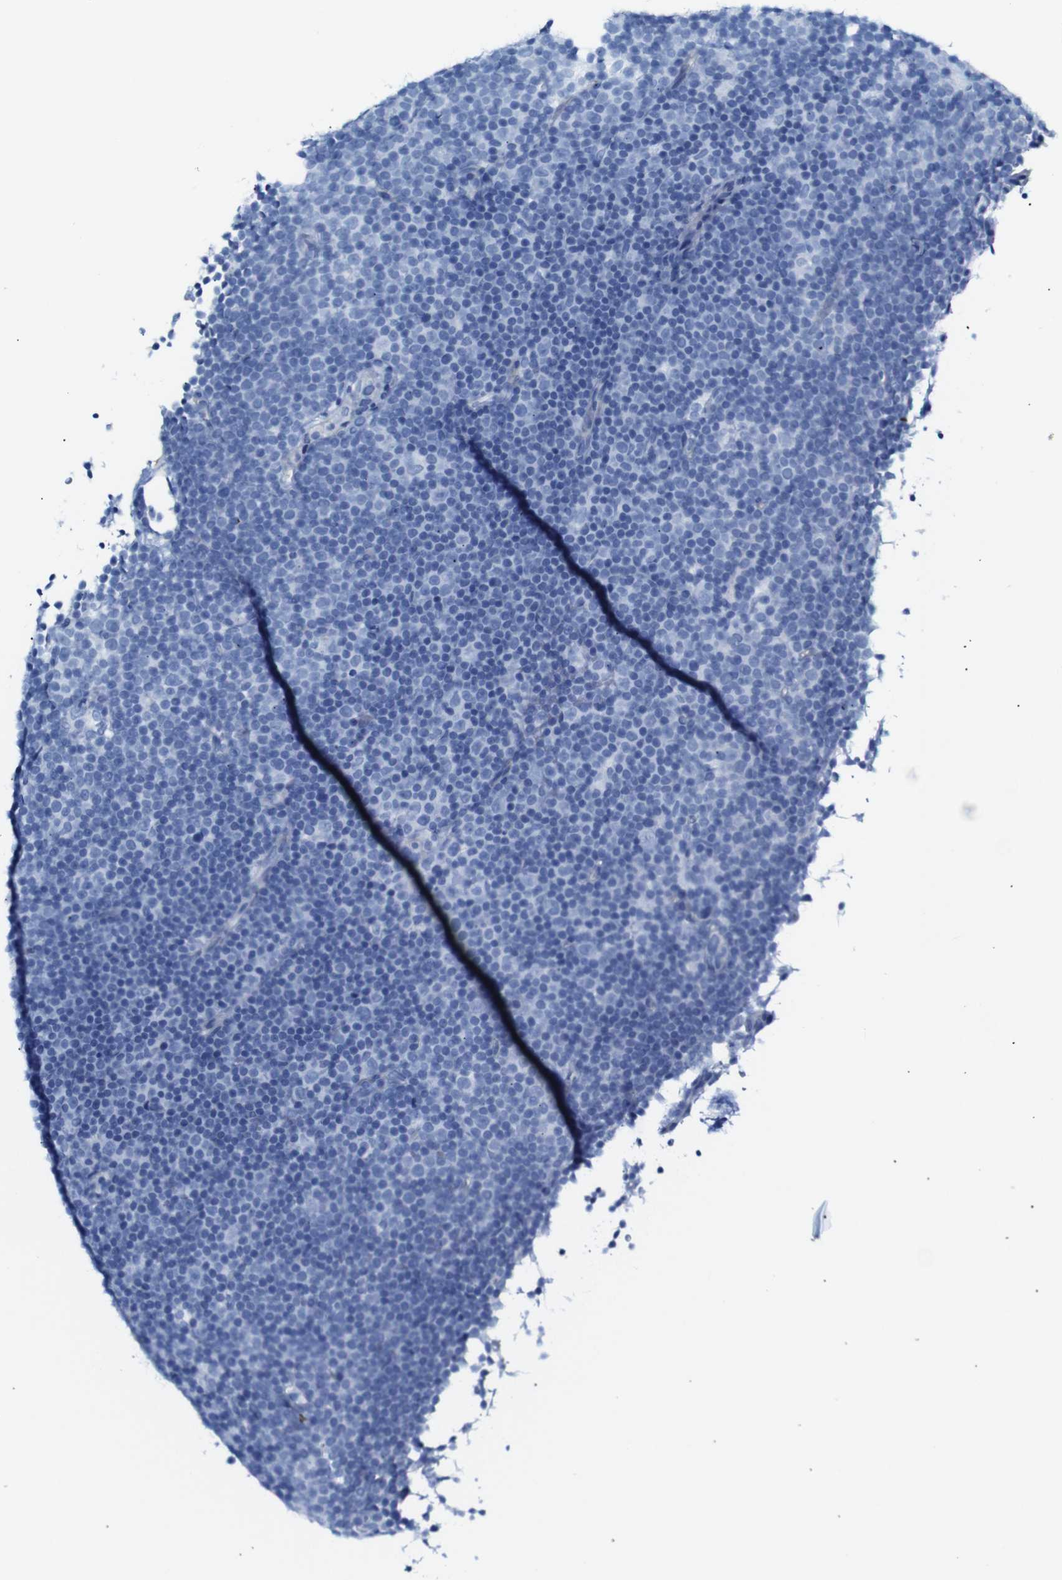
{"staining": {"intensity": "negative", "quantity": "none", "location": "none"}, "tissue": "lymphoma", "cell_type": "Tumor cells", "image_type": "cancer", "snomed": [{"axis": "morphology", "description": "Malignant lymphoma, non-Hodgkin's type, Low grade"}, {"axis": "topography", "description": "Lymph node"}], "caption": "DAB (3,3'-diaminobenzidine) immunohistochemical staining of low-grade malignant lymphoma, non-Hodgkin's type exhibits no significant staining in tumor cells. (DAB (3,3'-diaminobenzidine) immunohistochemistry (IHC), high magnification).", "gene": "ERVMER34-1", "patient": {"sex": "female", "age": 67}}